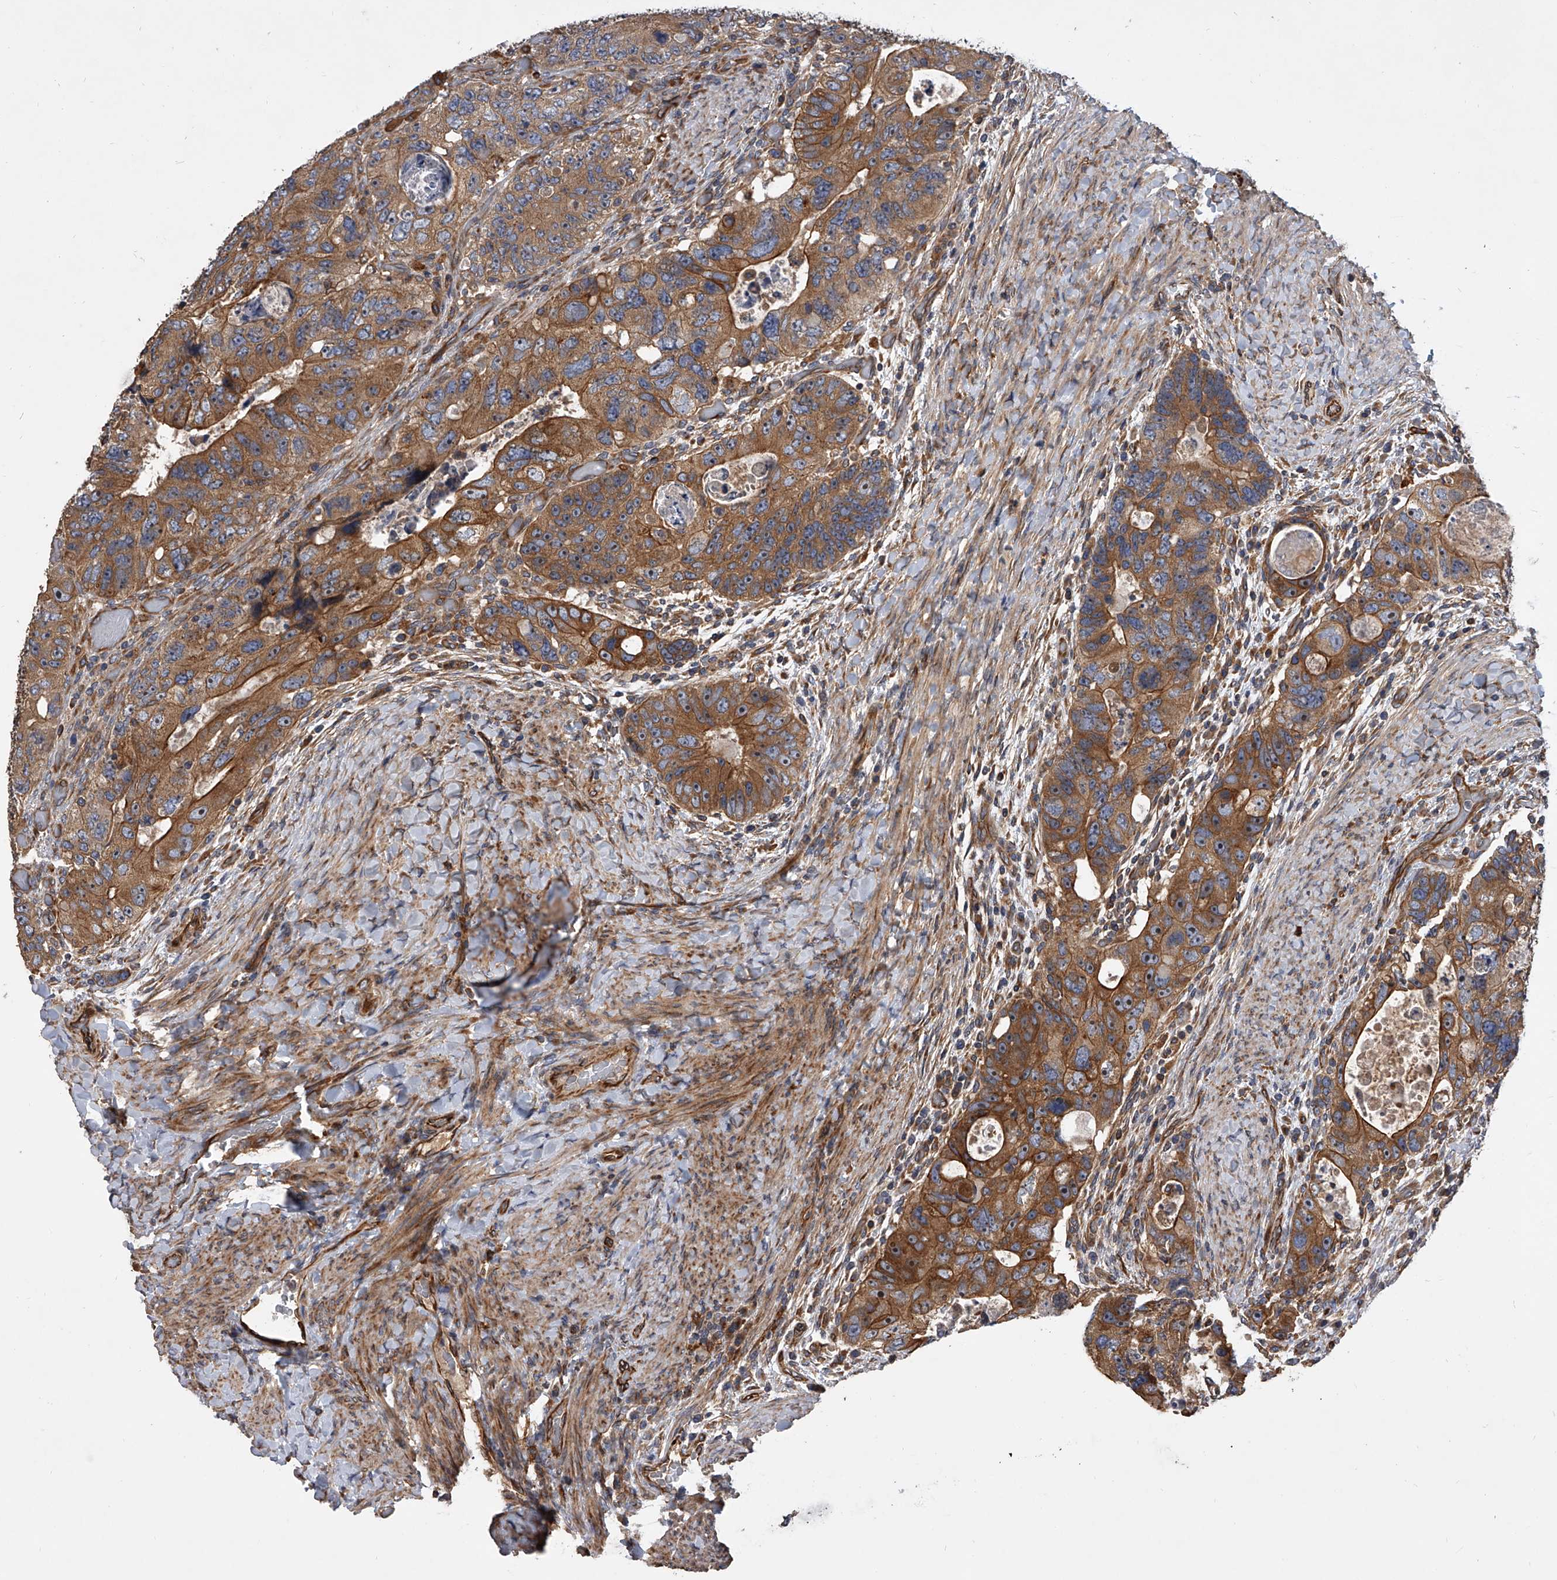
{"staining": {"intensity": "moderate", "quantity": ">75%", "location": "cytoplasmic/membranous"}, "tissue": "colorectal cancer", "cell_type": "Tumor cells", "image_type": "cancer", "snomed": [{"axis": "morphology", "description": "Adenocarcinoma, NOS"}, {"axis": "topography", "description": "Rectum"}], "caption": "A photomicrograph of human colorectal adenocarcinoma stained for a protein exhibits moderate cytoplasmic/membranous brown staining in tumor cells.", "gene": "EXOC4", "patient": {"sex": "male", "age": 59}}